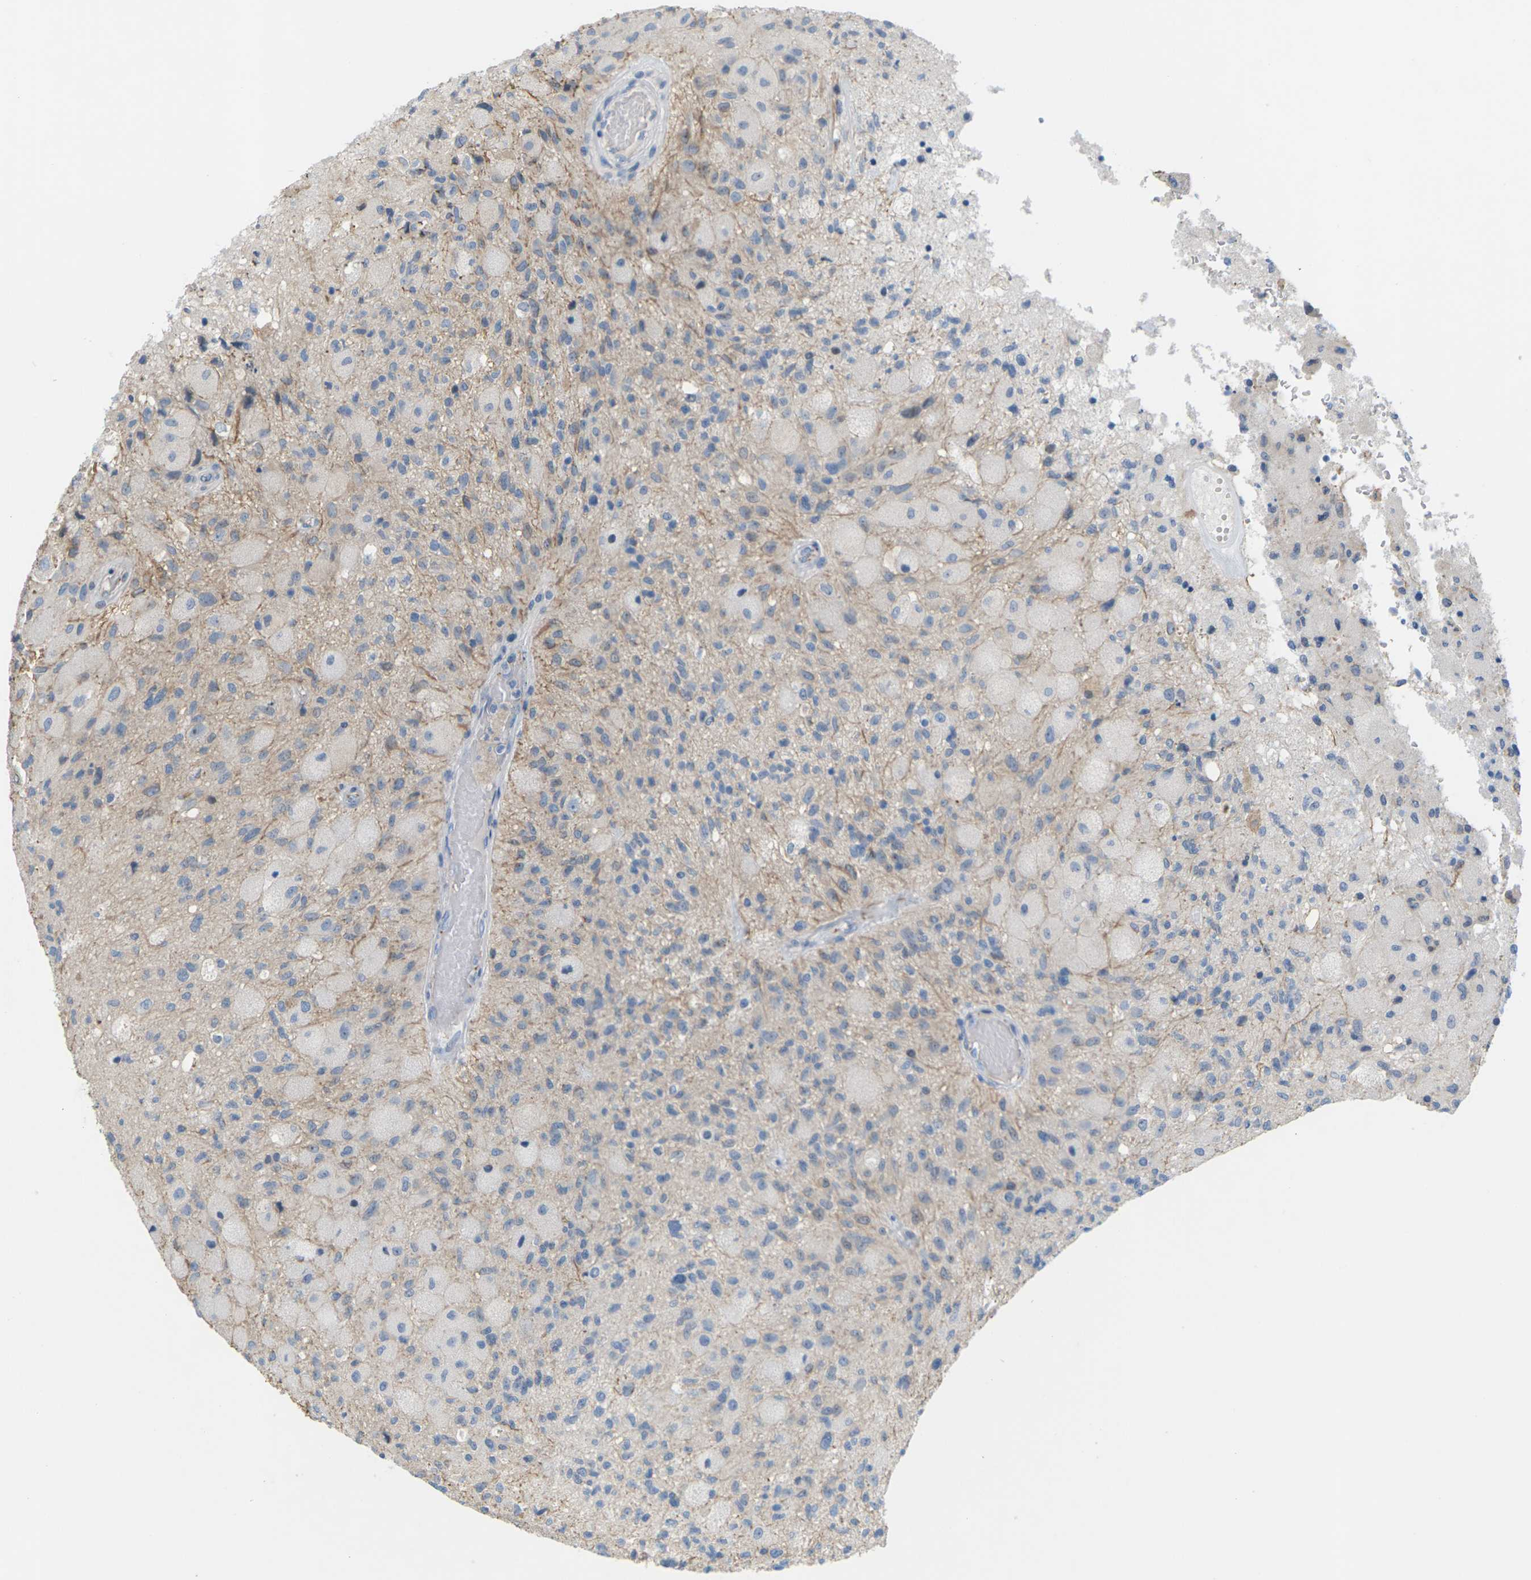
{"staining": {"intensity": "weak", "quantity": "<25%", "location": "cytoplasmic/membranous"}, "tissue": "glioma", "cell_type": "Tumor cells", "image_type": "cancer", "snomed": [{"axis": "morphology", "description": "Normal tissue, NOS"}, {"axis": "morphology", "description": "Glioma, malignant, High grade"}, {"axis": "topography", "description": "Cerebral cortex"}], "caption": "Tumor cells show no significant protein staining in high-grade glioma (malignant).", "gene": "CLDN3", "patient": {"sex": "male", "age": 77}}